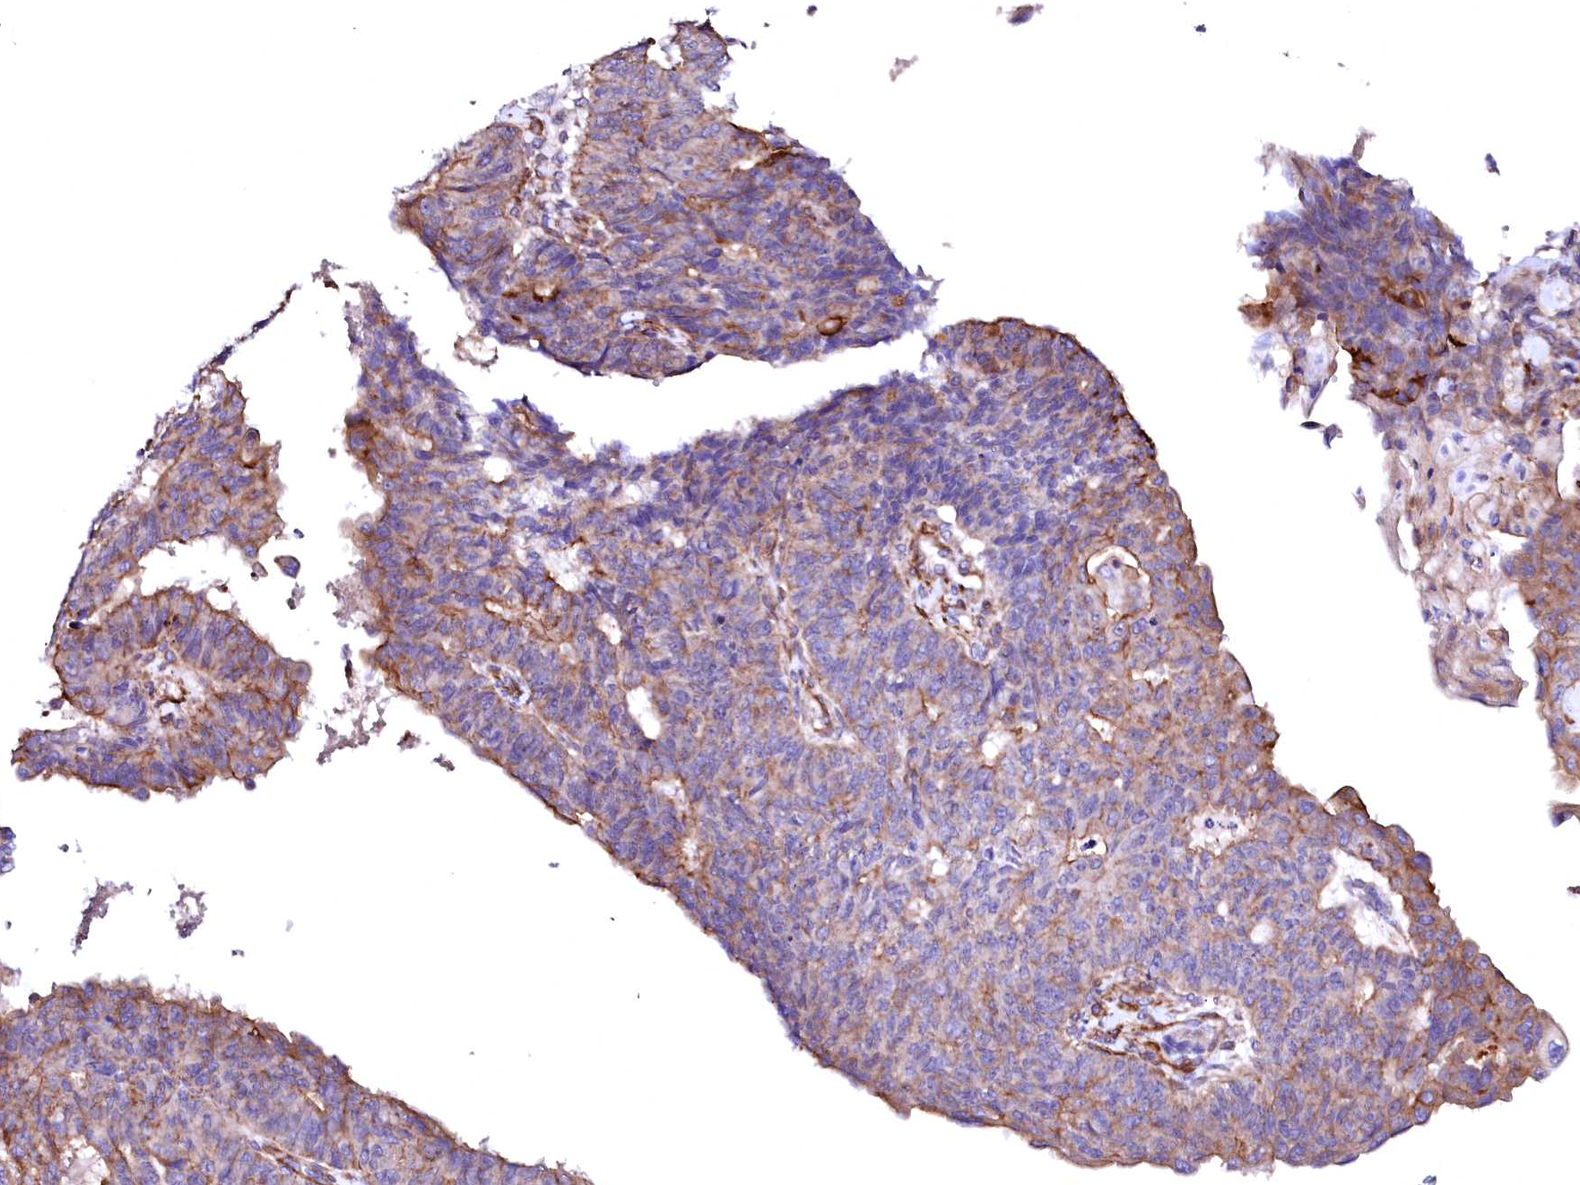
{"staining": {"intensity": "moderate", "quantity": "<25%", "location": "cytoplasmic/membranous"}, "tissue": "endometrial cancer", "cell_type": "Tumor cells", "image_type": "cancer", "snomed": [{"axis": "morphology", "description": "Adenocarcinoma, NOS"}, {"axis": "topography", "description": "Endometrium"}], "caption": "DAB (3,3'-diaminobenzidine) immunohistochemical staining of adenocarcinoma (endometrial) demonstrates moderate cytoplasmic/membranous protein positivity in about <25% of tumor cells.", "gene": "GPR176", "patient": {"sex": "female", "age": 32}}